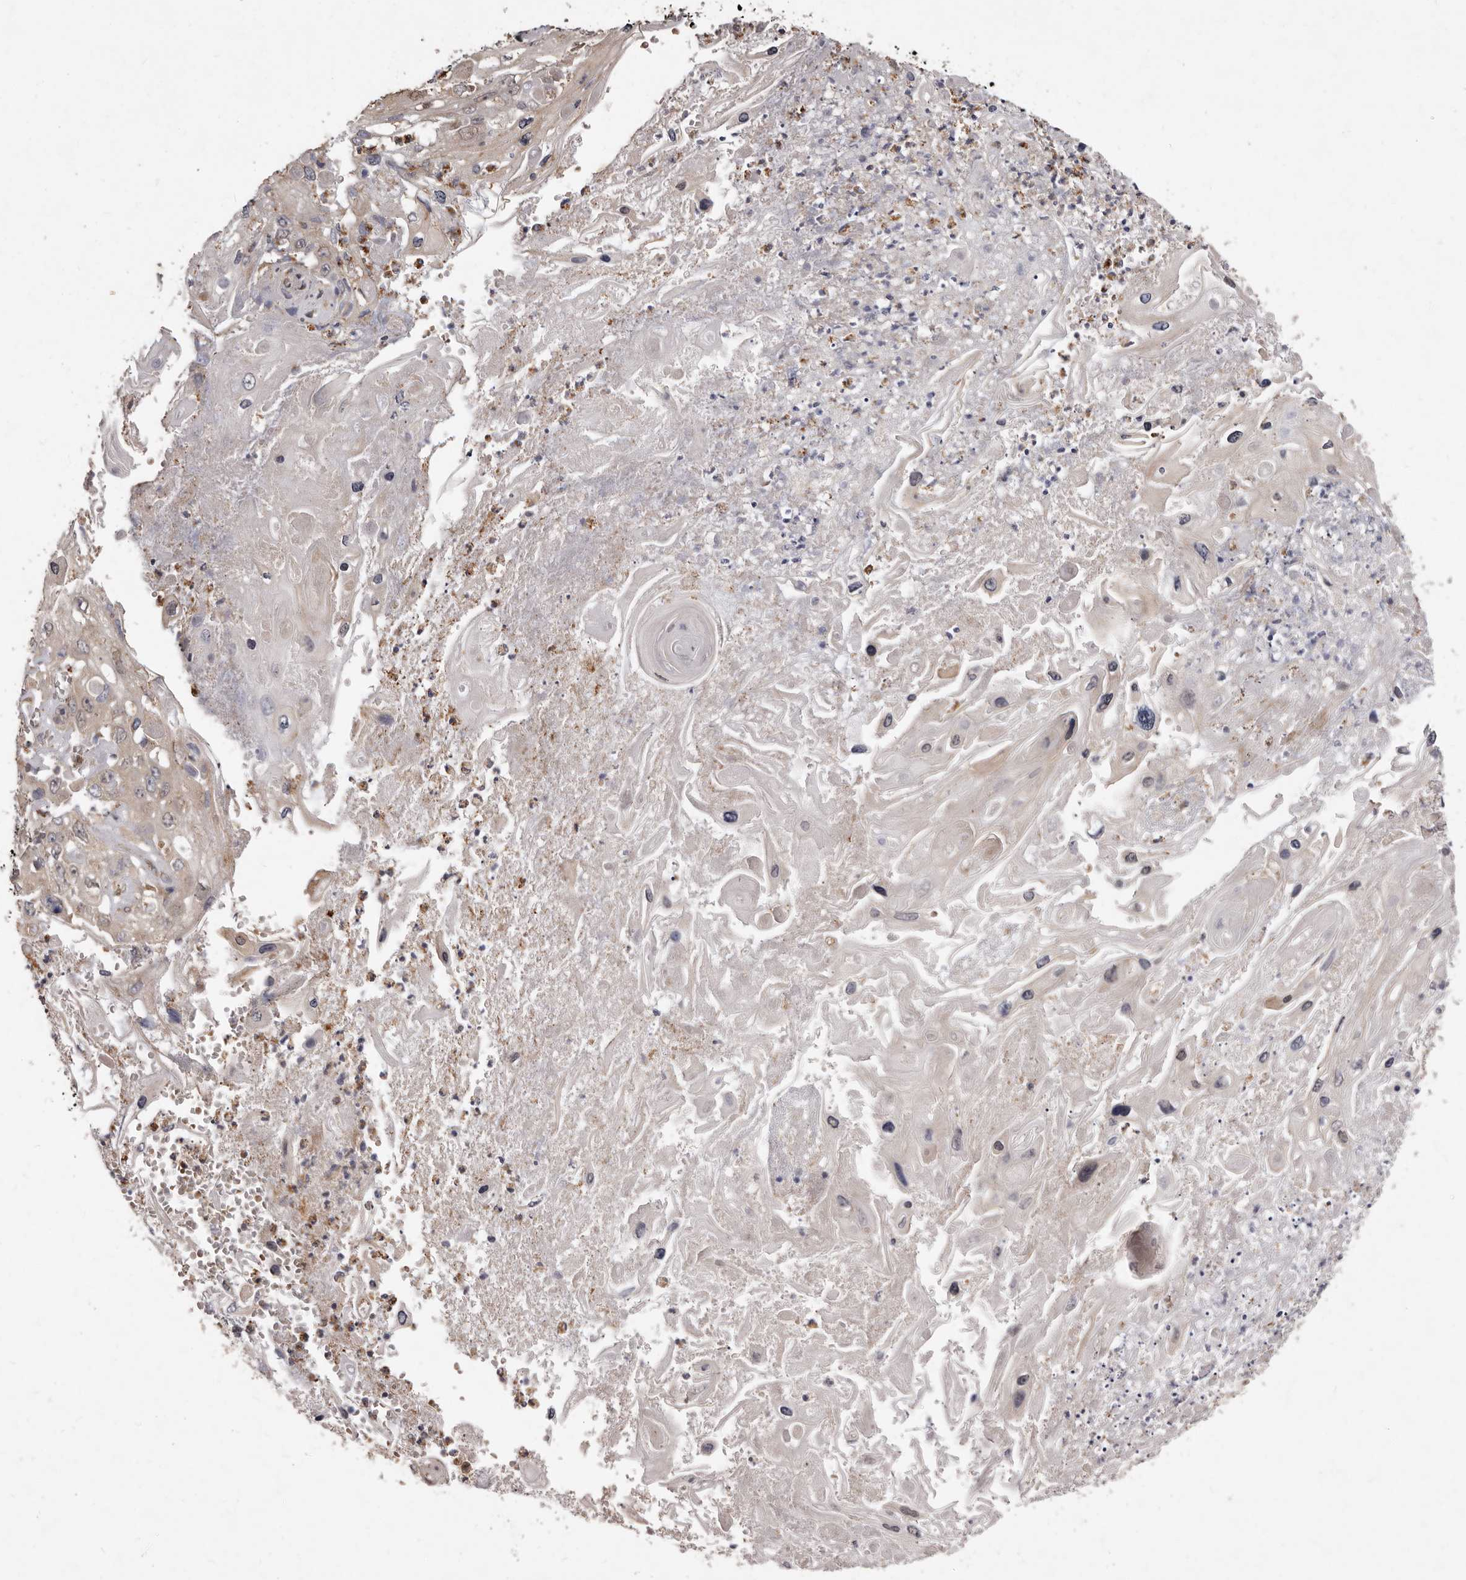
{"staining": {"intensity": "weak", "quantity": "<25%", "location": "cytoplasmic/membranous"}, "tissue": "skin cancer", "cell_type": "Tumor cells", "image_type": "cancer", "snomed": [{"axis": "morphology", "description": "Squamous cell carcinoma, NOS"}, {"axis": "topography", "description": "Skin"}], "caption": "A high-resolution histopathology image shows immunohistochemistry staining of skin squamous cell carcinoma, which reveals no significant positivity in tumor cells.", "gene": "ACLY", "patient": {"sex": "male", "age": 55}}